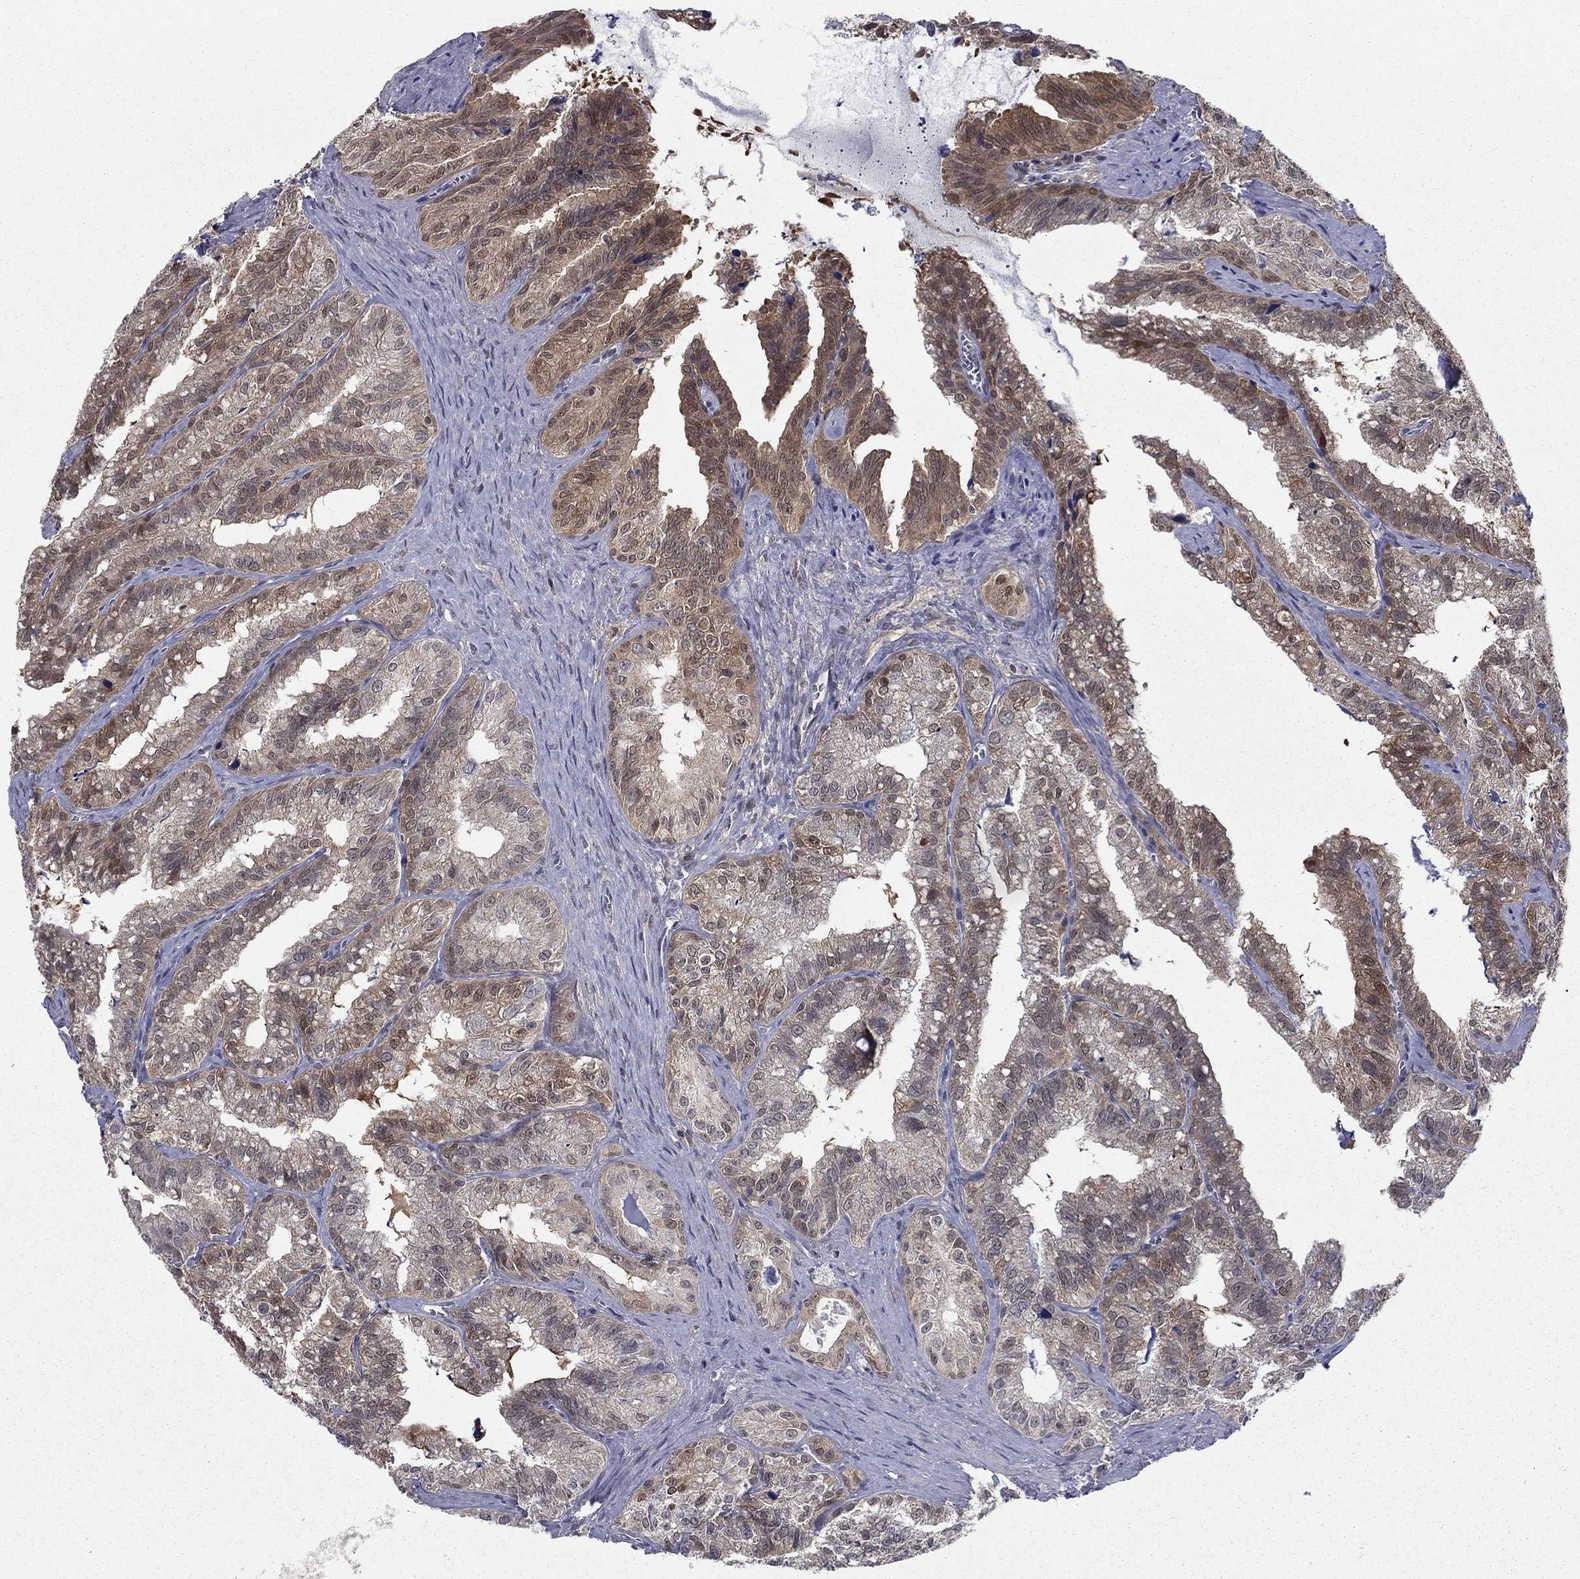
{"staining": {"intensity": "moderate", "quantity": "<25%", "location": "cytoplasmic/membranous"}, "tissue": "seminal vesicle", "cell_type": "Glandular cells", "image_type": "normal", "snomed": [{"axis": "morphology", "description": "Normal tissue, NOS"}, {"axis": "topography", "description": "Seminal veicle"}], "caption": "Immunohistochemical staining of normal human seminal vesicle demonstrates <25% levels of moderate cytoplasmic/membranous protein staining in approximately <25% of glandular cells.", "gene": "NIT2", "patient": {"sex": "male", "age": 57}}